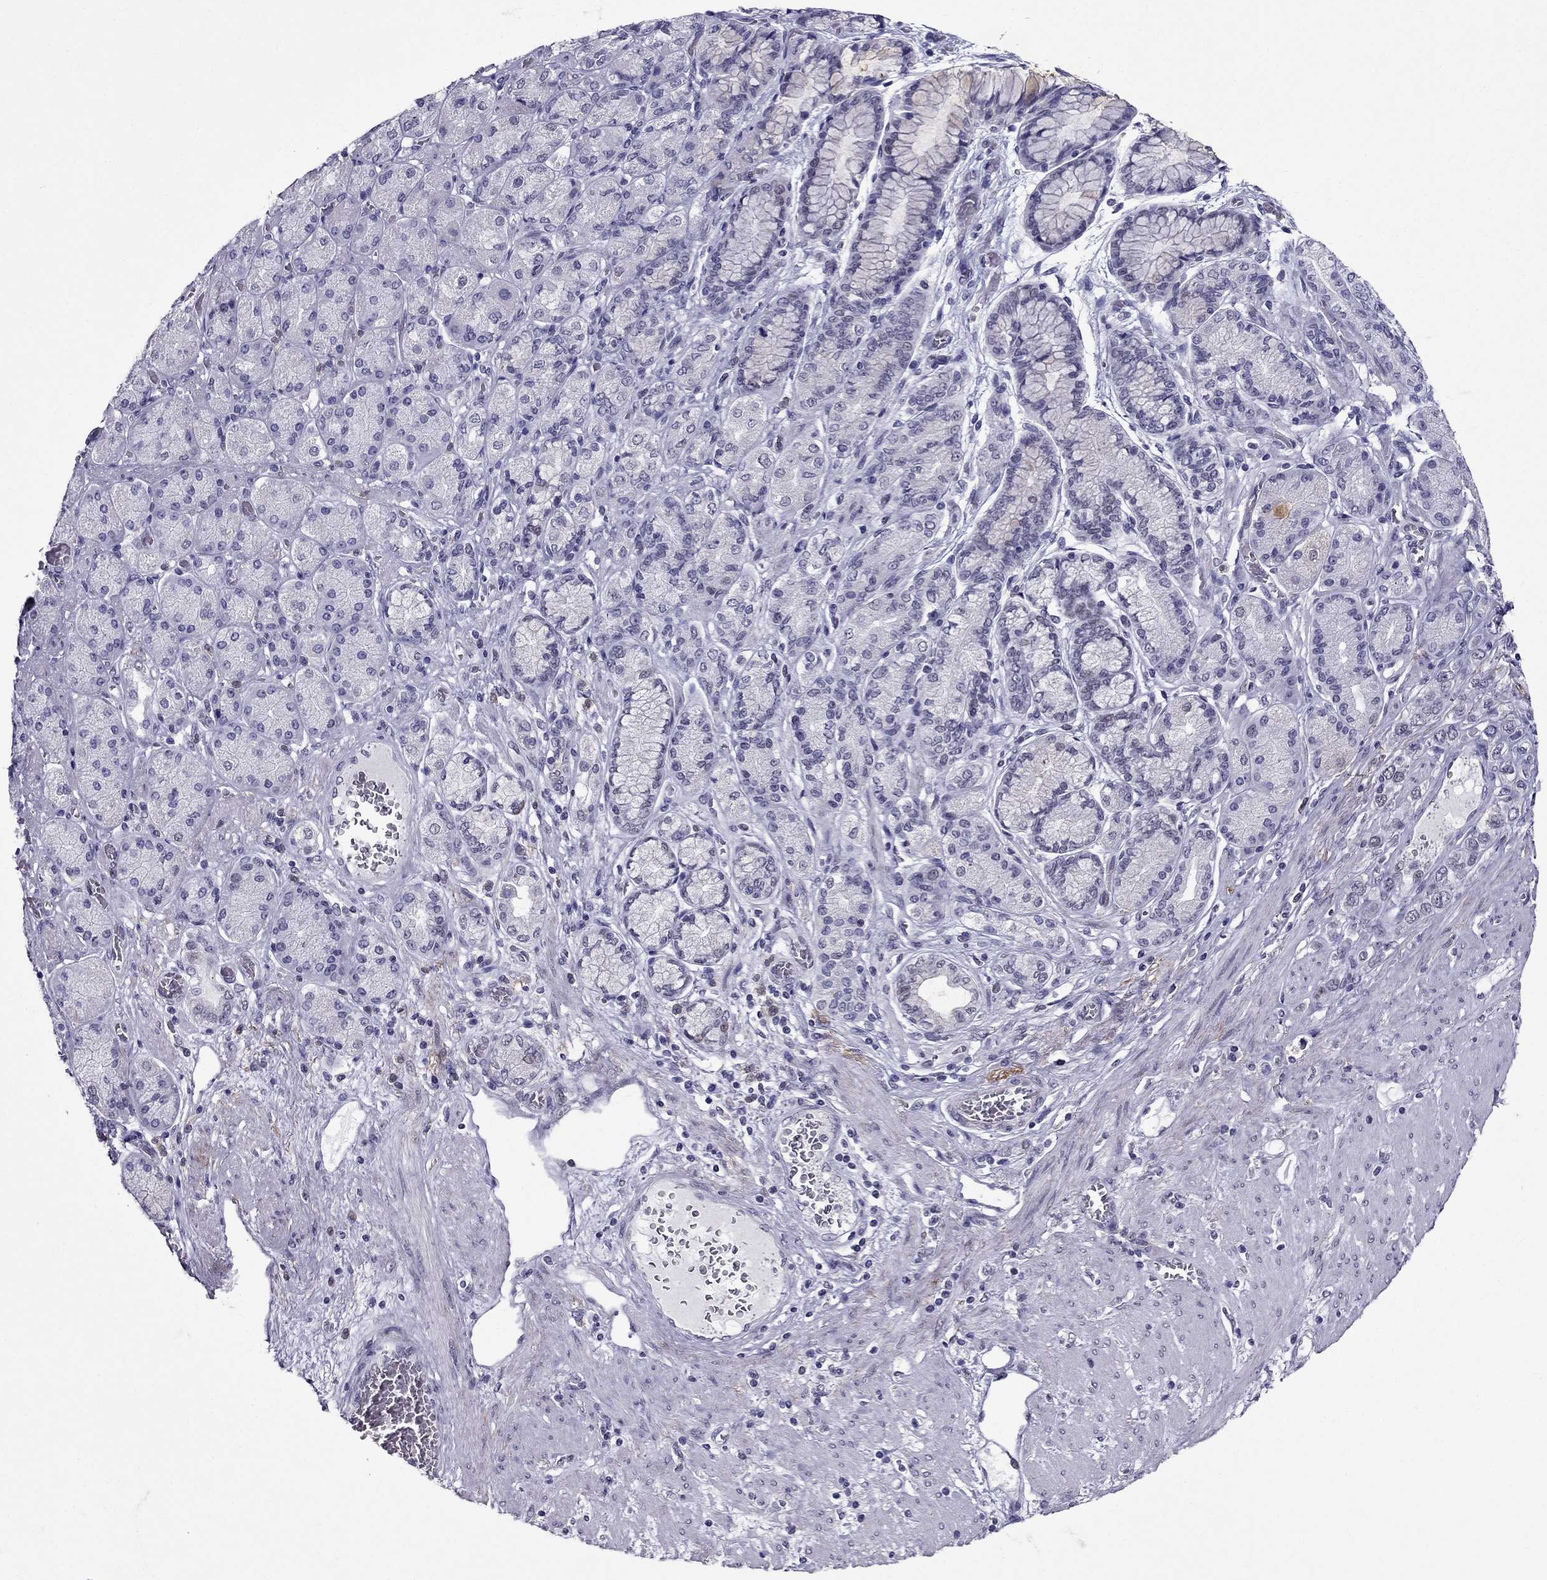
{"staining": {"intensity": "negative", "quantity": "none", "location": "none"}, "tissue": "stomach cancer", "cell_type": "Tumor cells", "image_type": "cancer", "snomed": [{"axis": "morphology", "description": "Normal tissue, NOS"}, {"axis": "morphology", "description": "Adenocarcinoma, NOS"}, {"axis": "morphology", "description": "Adenocarcinoma, High grade"}, {"axis": "topography", "description": "Stomach, upper"}, {"axis": "topography", "description": "Stomach"}], "caption": "Immunohistochemistry of stomach cancer shows no expression in tumor cells.", "gene": "MYLK3", "patient": {"sex": "female", "age": 65}}